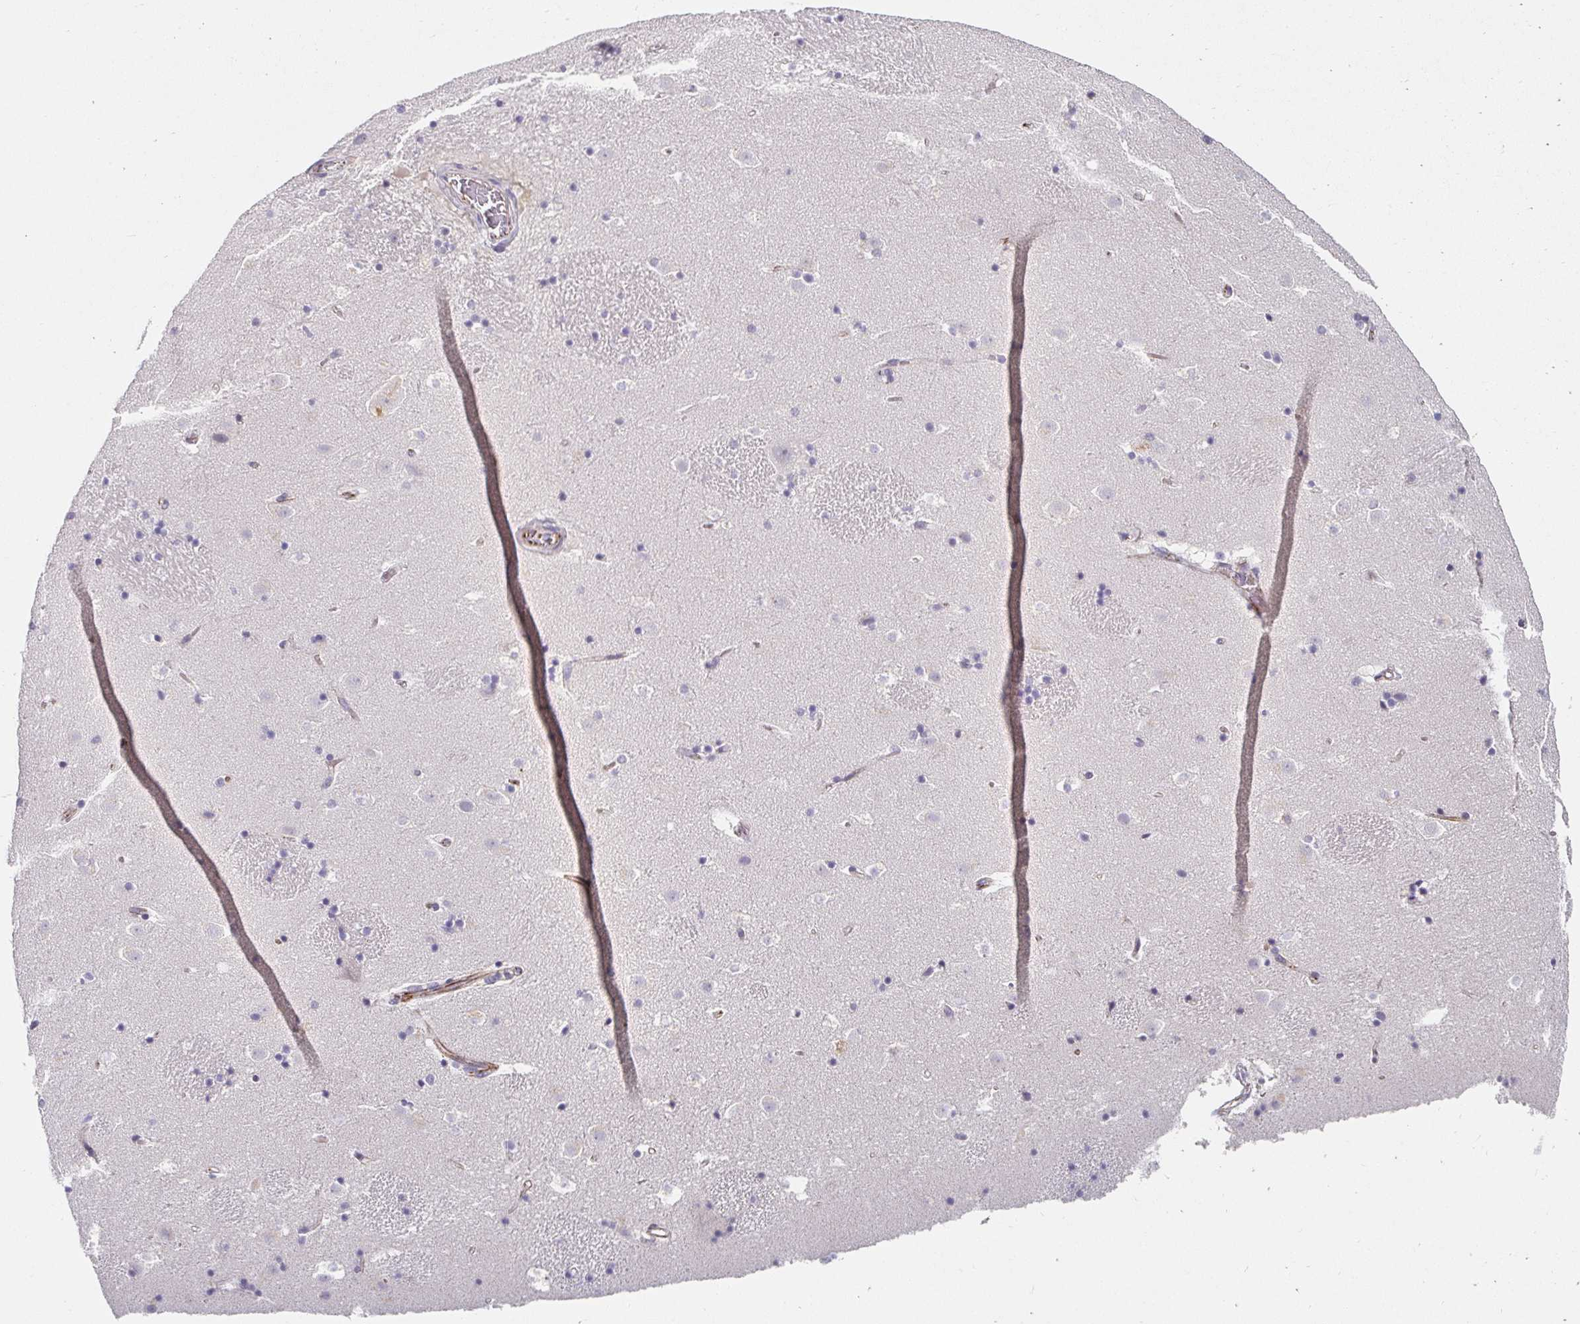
{"staining": {"intensity": "negative", "quantity": "none", "location": "none"}, "tissue": "caudate", "cell_type": "Glial cells", "image_type": "normal", "snomed": [{"axis": "morphology", "description": "Normal tissue, NOS"}, {"axis": "topography", "description": "Lateral ventricle wall"}], "caption": "A micrograph of human caudate is negative for staining in glial cells. (DAB IHC with hematoxylin counter stain).", "gene": "PDX1", "patient": {"sex": "male", "age": 37}}